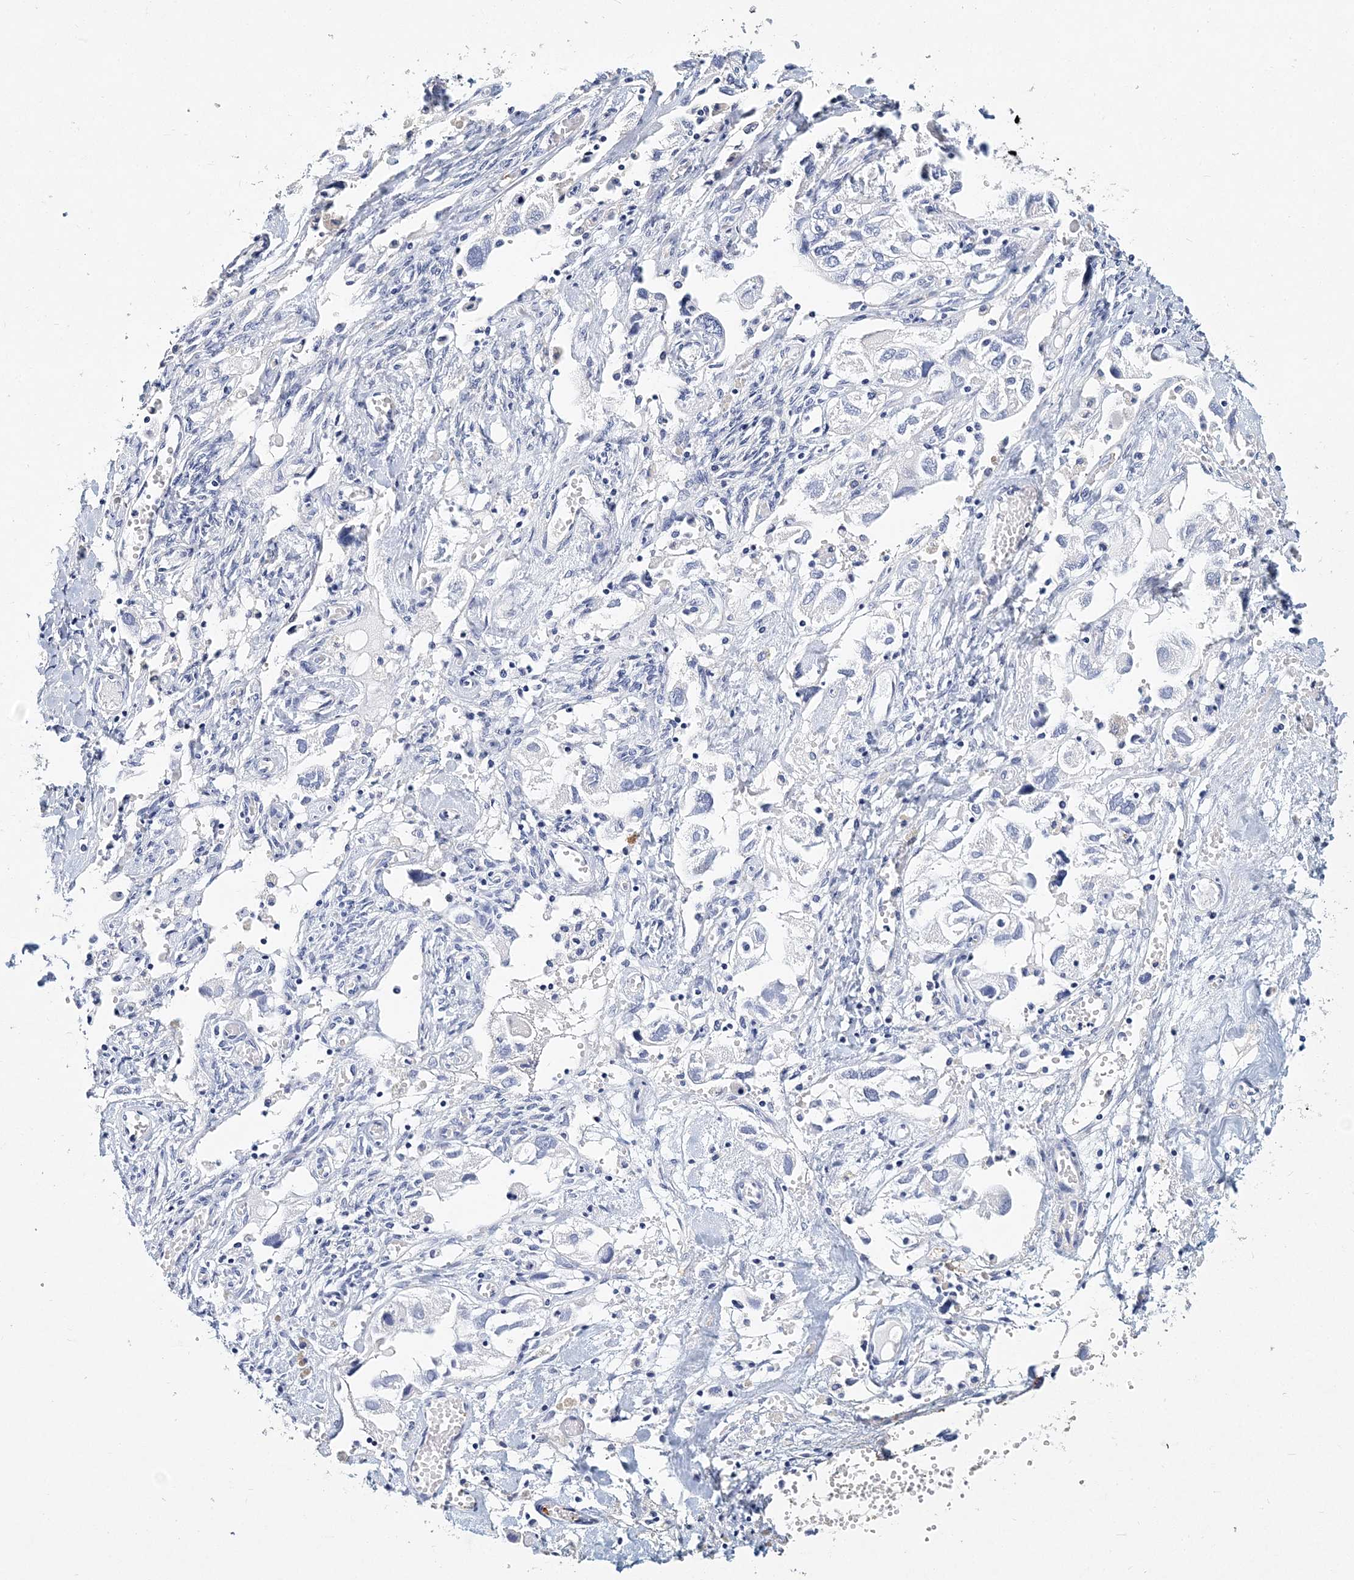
{"staining": {"intensity": "weak", "quantity": "<25%", "location": "cytoplasmic/membranous"}, "tissue": "ovarian cancer", "cell_type": "Tumor cells", "image_type": "cancer", "snomed": [{"axis": "morphology", "description": "Carcinoma, NOS"}, {"axis": "morphology", "description": "Cystadenocarcinoma, serous, NOS"}, {"axis": "topography", "description": "Ovary"}], "caption": "Immunohistochemical staining of ovarian cancer shows no significant positivity in tumor cells.", "gene": "ITGA2B", "patient": {"sex": "female", "age": 69}}